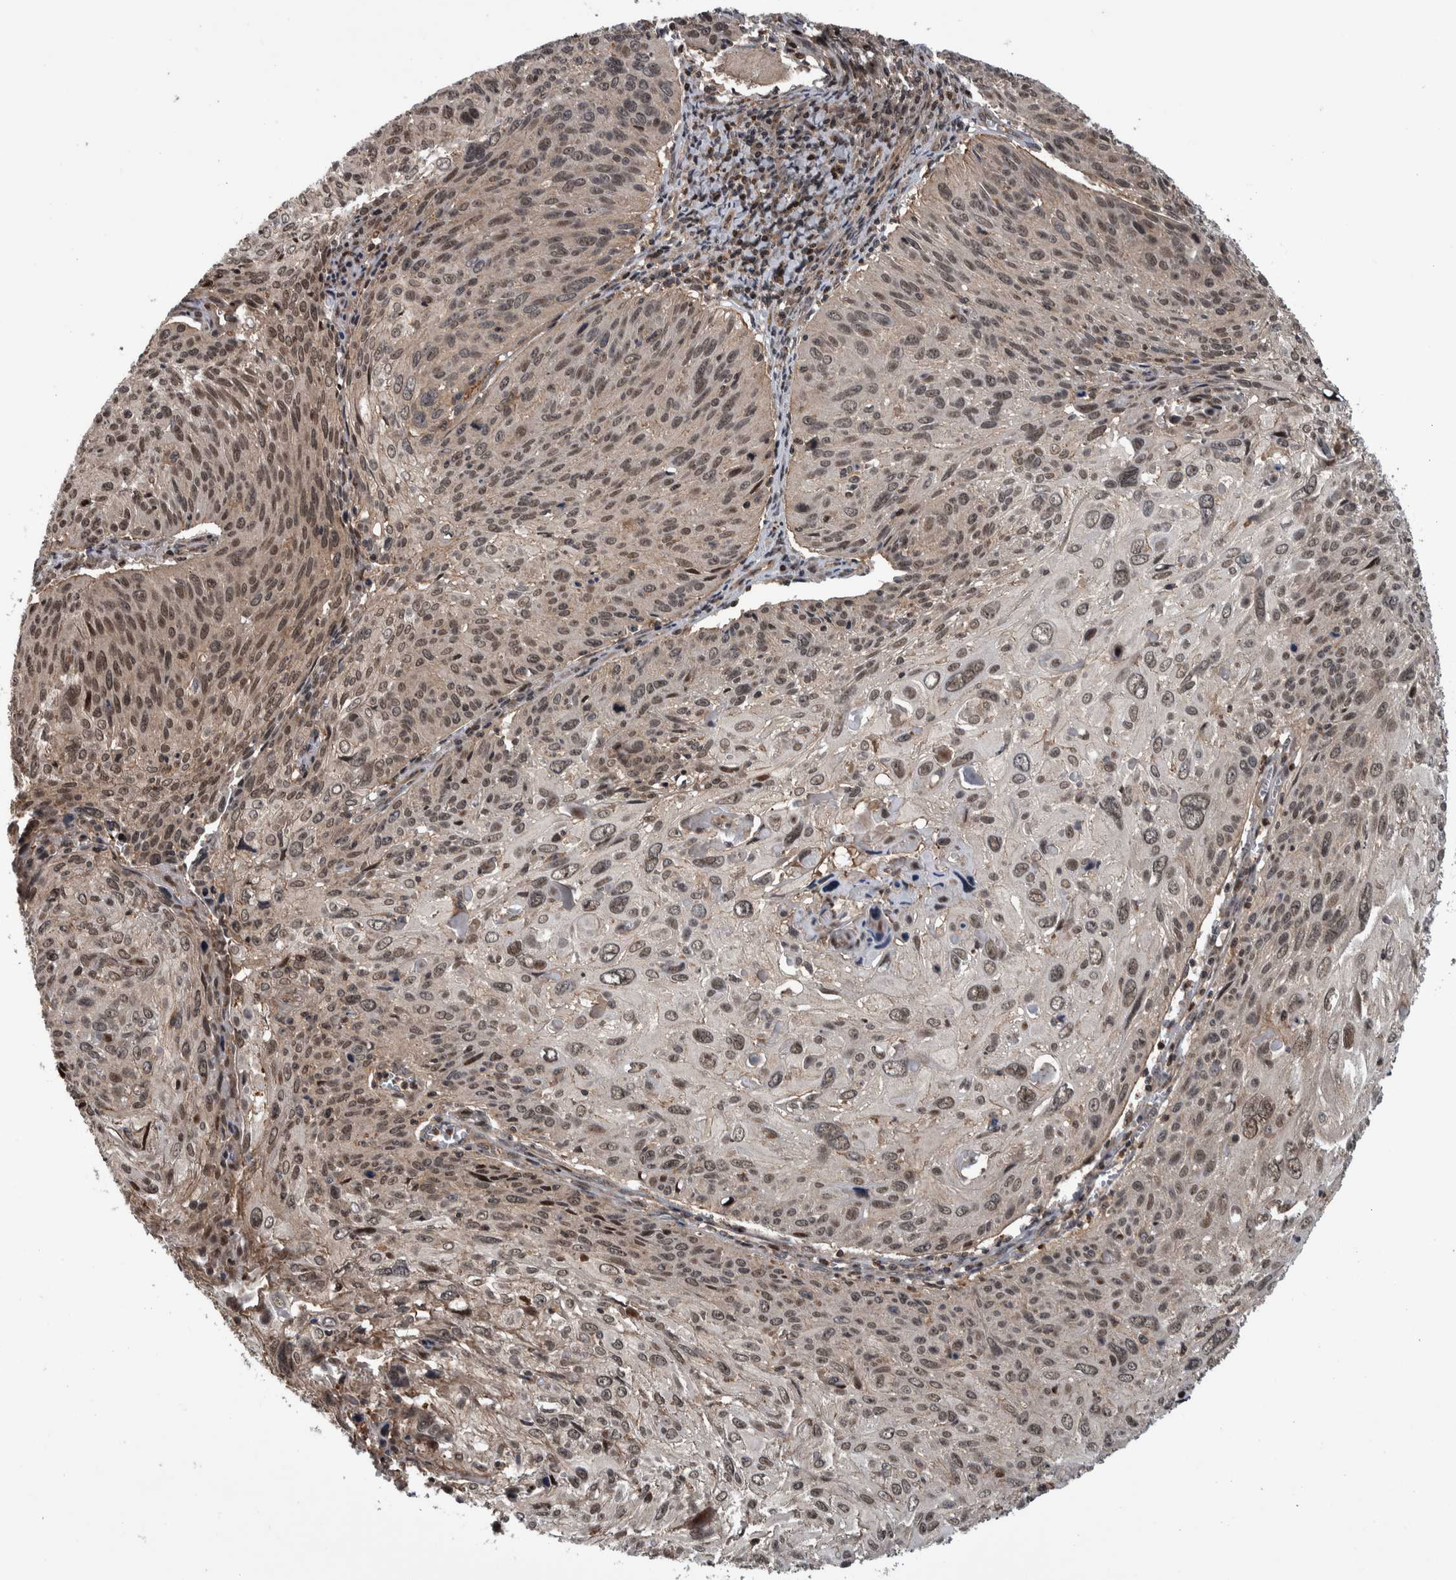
{"staining": {"intensity": "weak", "quantity": ">75%", "location": "cytoplasmic/membranous,nuclear"}, "tissue": "cervical cancer", "cell_type": "Tumor cells", "image_type": "cancer", "snomed": [{"axis": "morphology", "description": "Squamous cell carcinoma, NOS"}, {"axis": "topography", "description": "Cervix"}], "caption": "Weak cytoplasmic/membranous and nuclear positivity is appreciated in about >75% of tumor cells in cervical cancer.", "gene": "ARFGEF1", "patient": {"sex": "female", "age": 51}}